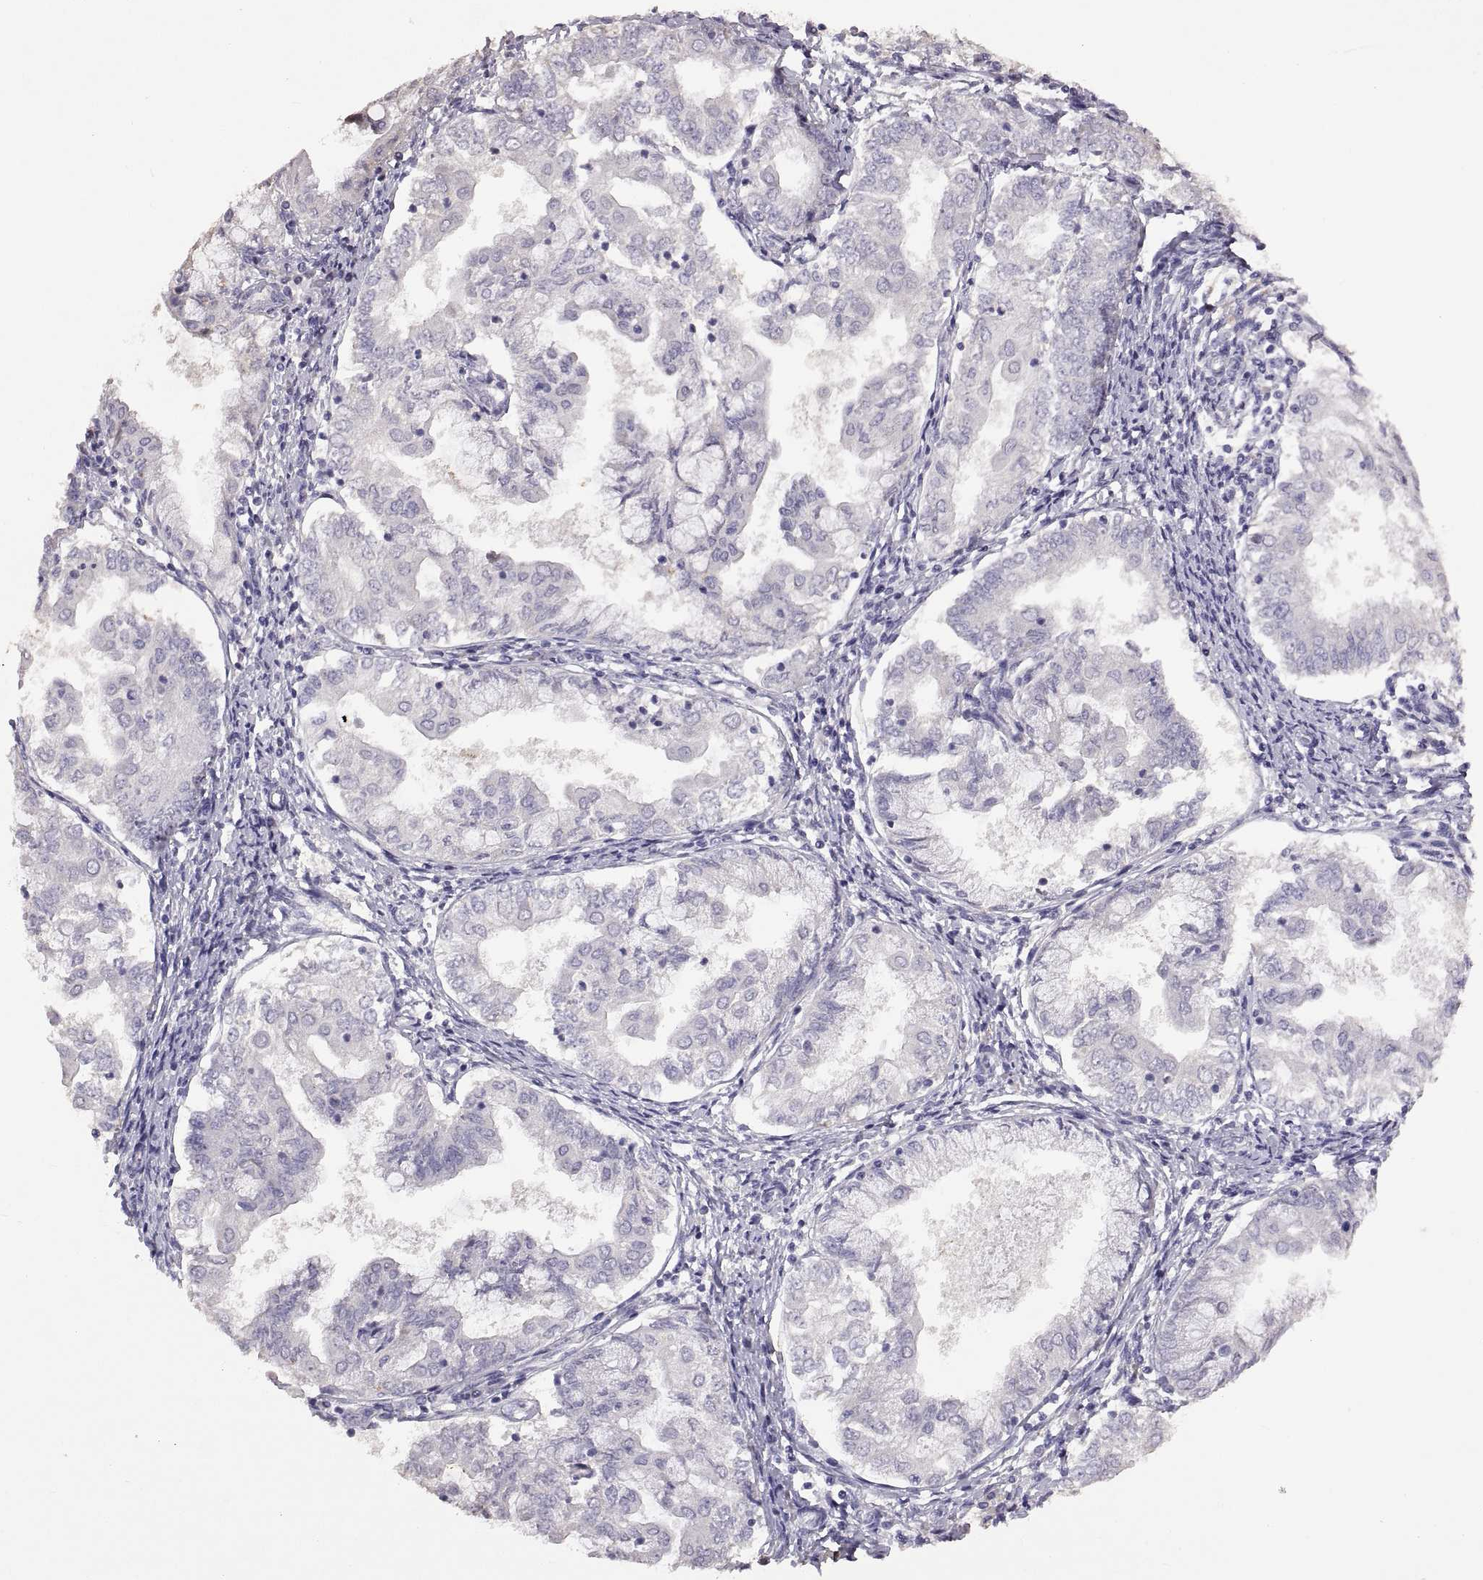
{"staining": {"intensity": "negative", "quantity": "none", "location": "none"}, "tissue": "endometrial cancer", "cell_type": "Tumor cells", "image_type": "cancer", "snomed": [{"axis": "morphology", "description": "Adenocarcinoma, NOS"}, {"axis": "topography", "description": "Endometrium"}], "caption": "The micrograph displays no staining of tumor cells in adenocarcinoma (endometrial).", "gene": "DEFB136", "patient": {"sex": "female", "age": 68}}